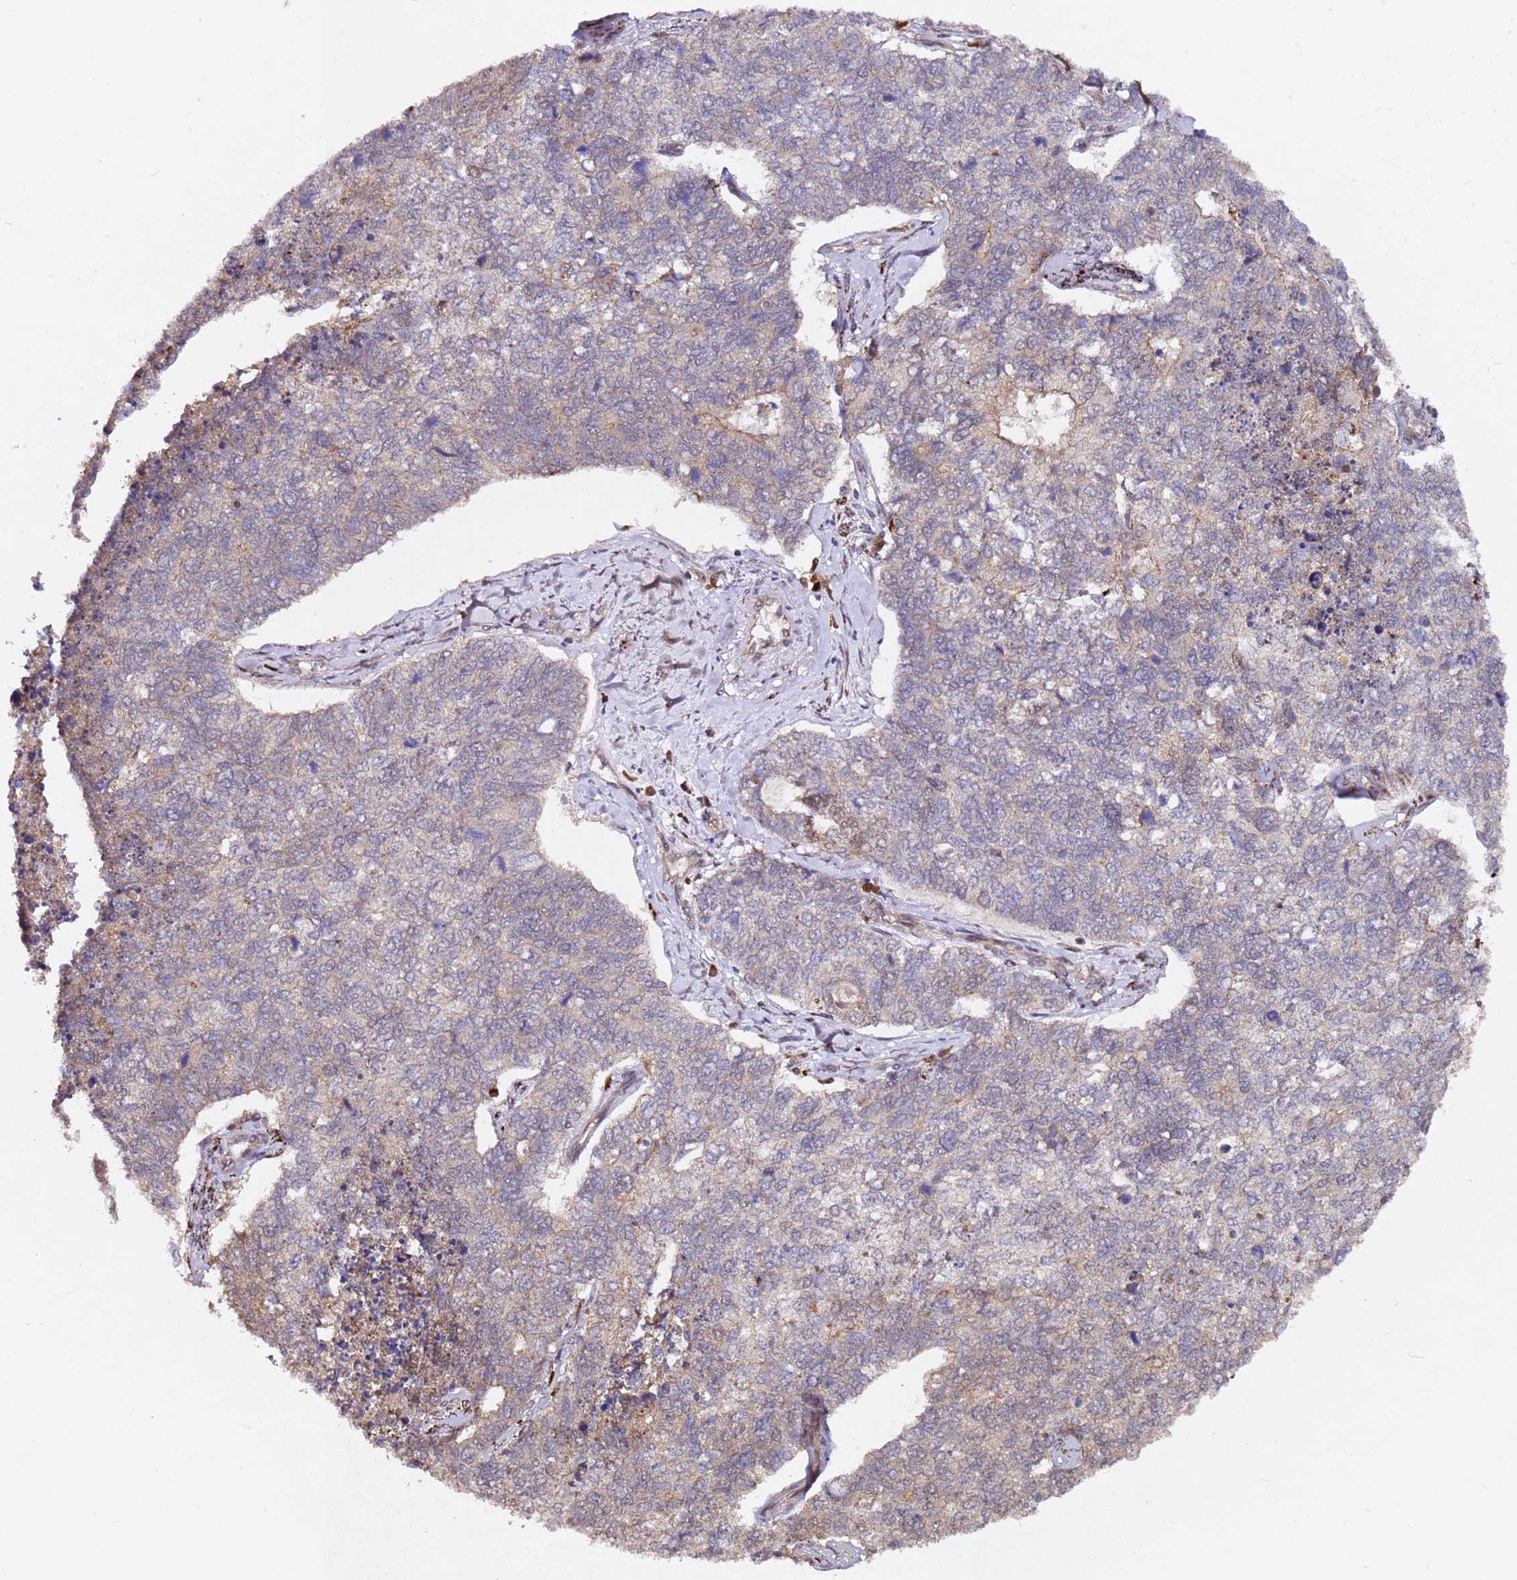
{"staining": {"intensity": "weak", "quantity": "25%-75%", "location": "cytoplasmic/membranous"}, "tissue": "cervical cancer", "cell_type": "Tumor cells", "image_type": "cancer", "snomed": [{"axis": "morphology", "description": "Squamous cell carcinoma, NOS"}, {"axis": "topography", "description": "Cervix"}], "caption": "Protein analysis of cervical squamous cell carcinoma tissue shows weak cytoplasmic/membranous expression in about 25%-75% of tumor cells.", "gene": "ALG11", "patient": {"sex": "female", "age": 63}}